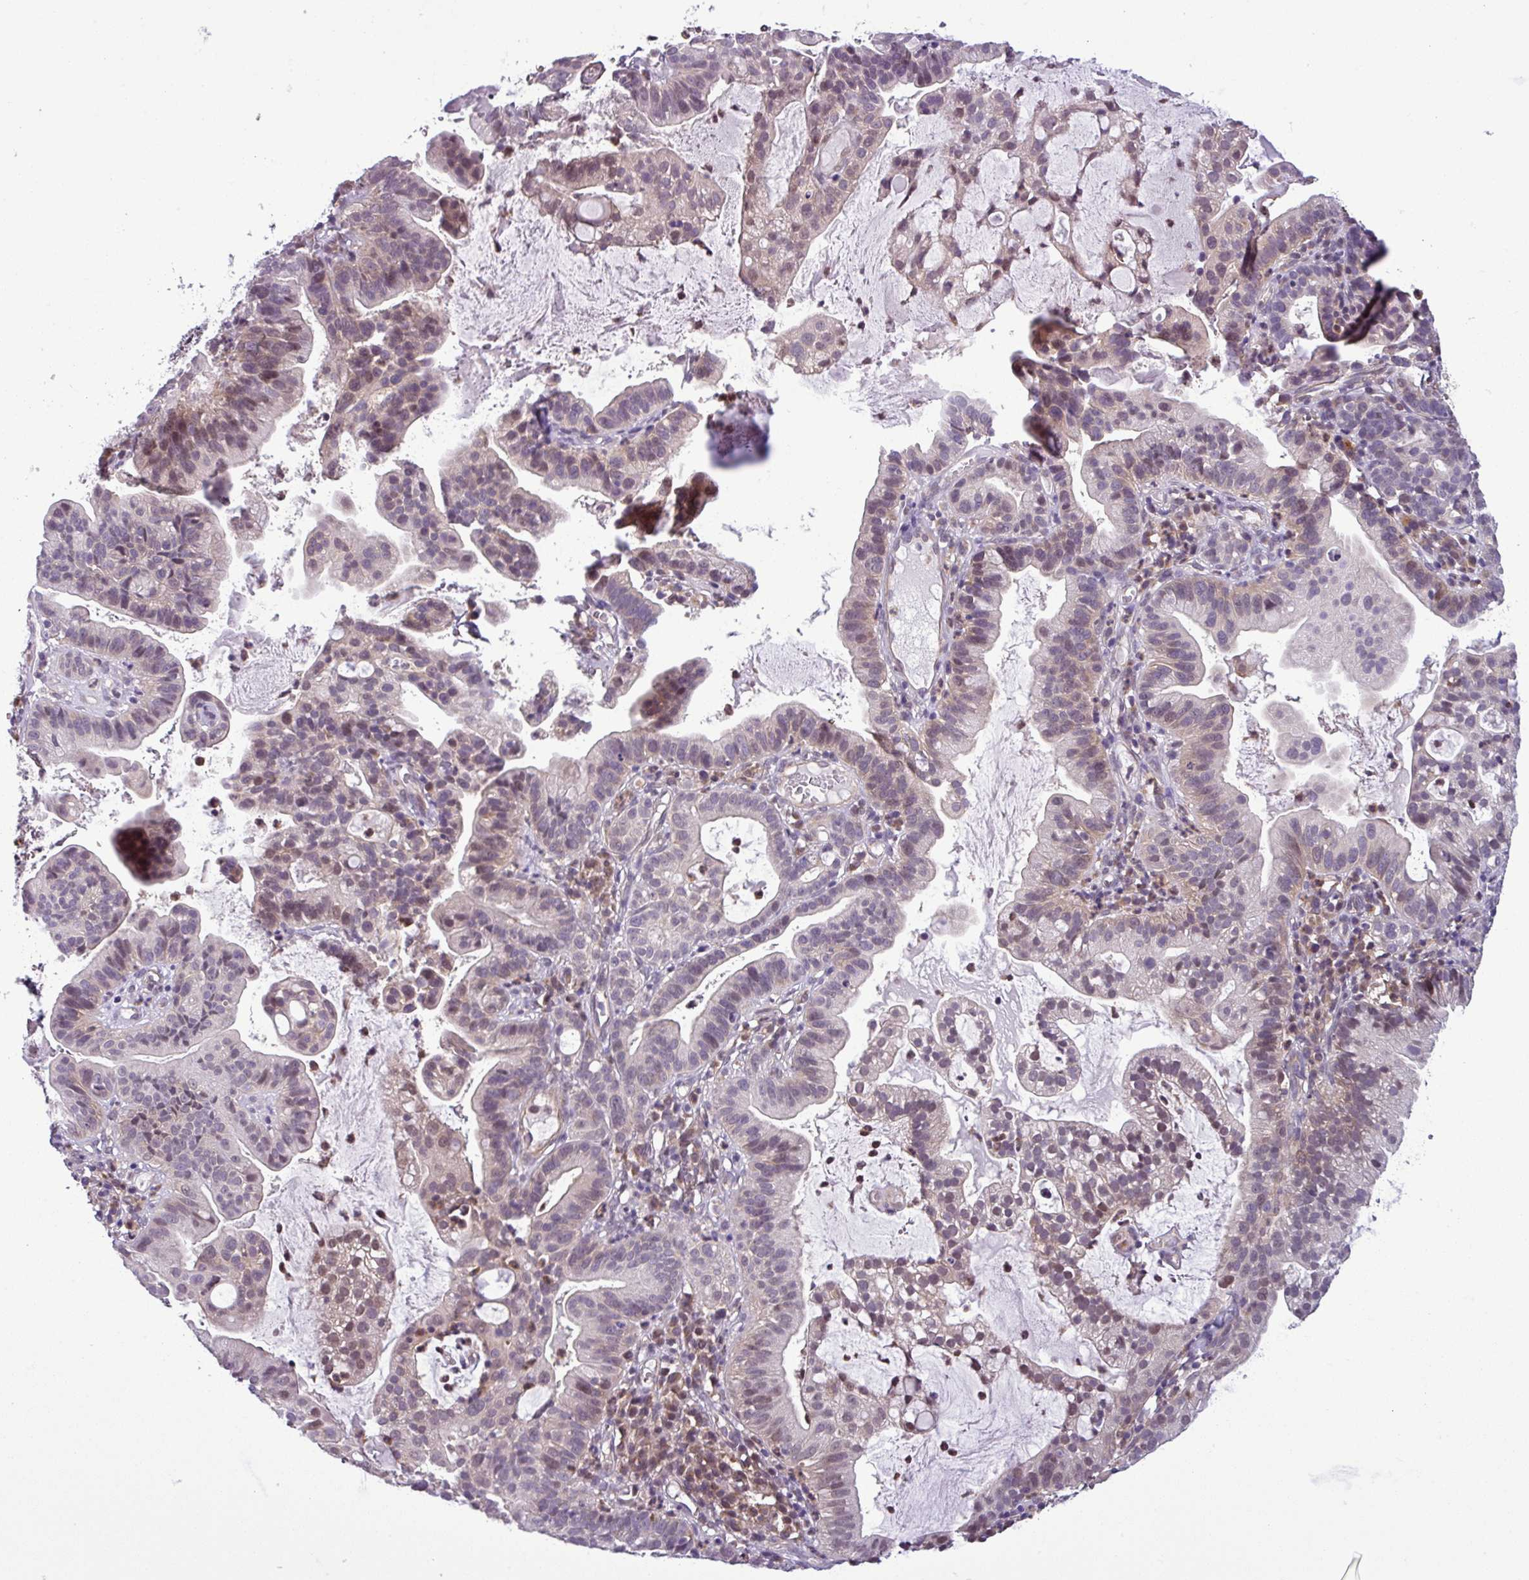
{"staining": {"intensity": "moderate", "quantity": "<25%", "location": "nuclear"}, "tissue": "cervical cancer", "cell_type": "Tumor cells", "image_type": "cancer", "snomed": [{"axis": "morphology", "description": "Adenocarcinoma, NOS"}, {"axis": "topography", "description": "Cervix"}], "caption": "The image exhibits immunohistochemical staining of cervical cancer. There is moderate nuclear positivity is seen in about <25% of tumor cells.", "gene": "NPFFR1", "patient": {"sex": "female", "age": 41}}